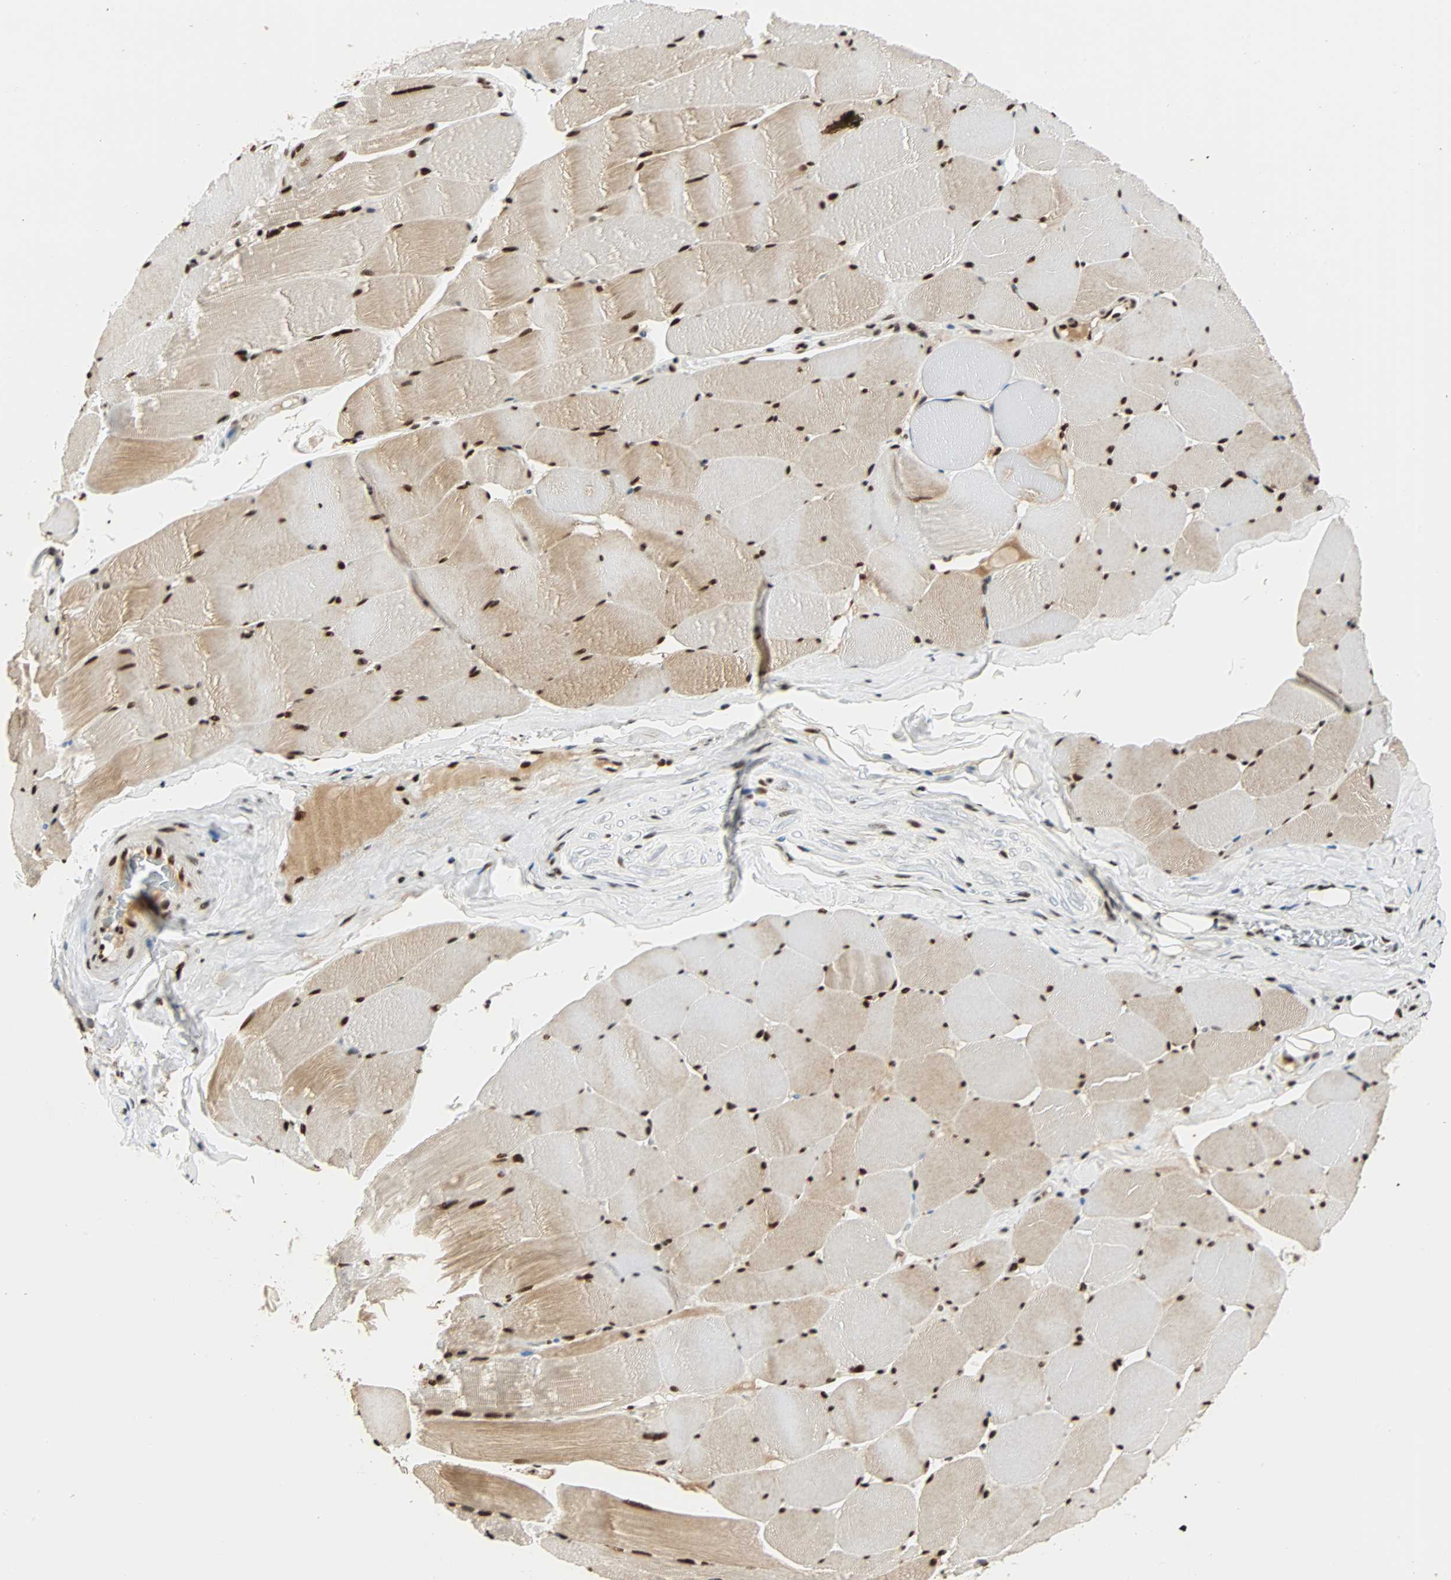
{"staining": {"intensity": "moderate", "quantity": ">75%", "location": "cytoplasmic/membranous,nuclear"}, "tissue": "skeletal muscle", "cell_type": "Myocytes", "image_type": "normal", "snomed": [{"axis": "morphology", "description": "Normal tissue, NOS"}, {"axis": "topography", "description": "Skeletal muscle"}], "caption": "Skeletal muscle was stained to show a protein in brown. There is medium levels of moderate cytoplasmic/membranous,nuclear staining in about >75% of myocytes. The staining is performed using DAB brown chromogen to label protein expression. The nuclei are counter-stained blue using hematoxylin.", "gene": "CDK12", "patient": {"sex": "male", "age": 62}}